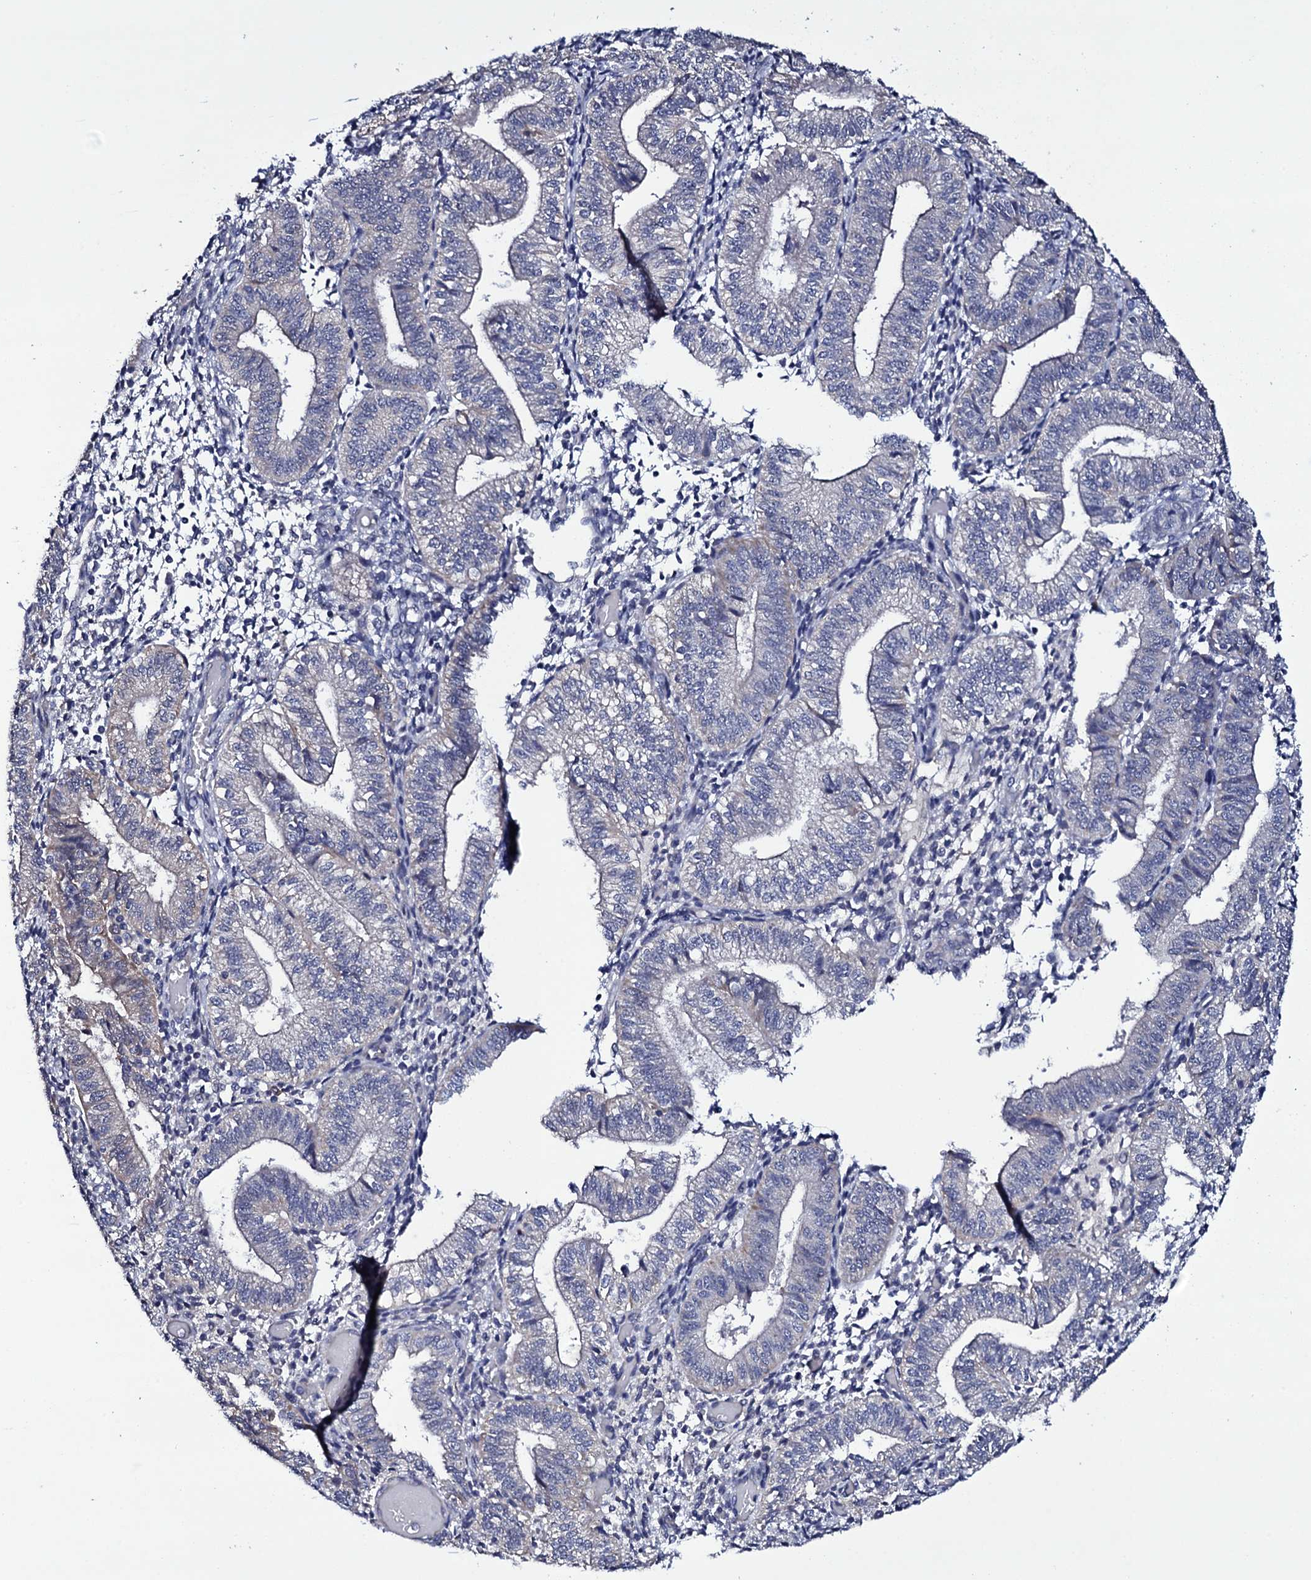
{"staining": {"intensity": "negative", "quantity": "none", "location": "none"}, "tissue": "endometrium", "cell_type": "Cells in endometrial stroma", "image_type": "normal", "snomed": [{"axis": "morphology", "description": "Normal tissue, NOS"}, {"axis": "topography", "description": "Endometrium"}], "caption": "This is an immunohistochemistry (IHC) histopathology image of normal endometrium. There is no positivity in cells in endometrial stroma.", "gene": "BCL2L14", "patient": {"sex": "female", "age": 34}}